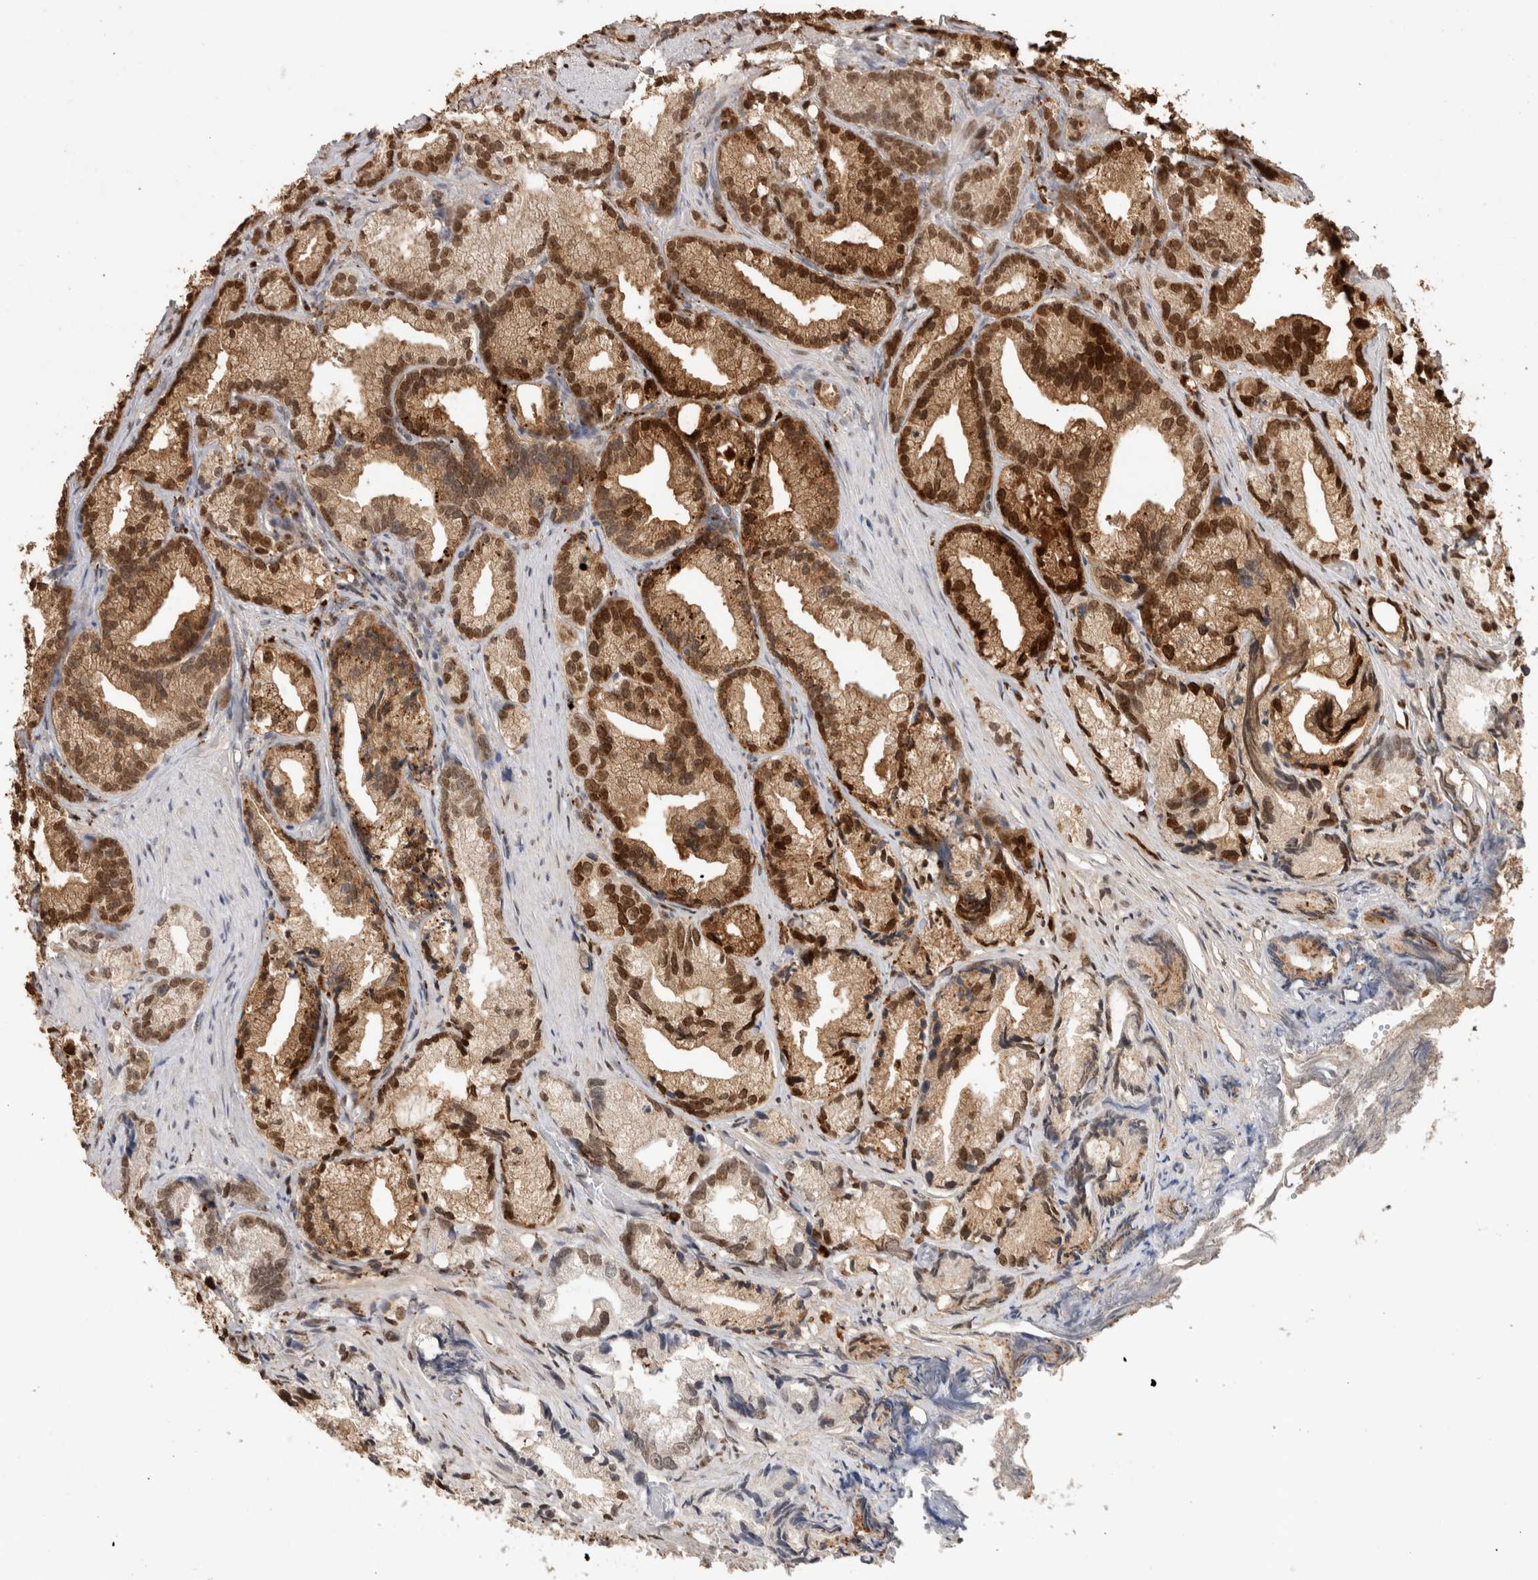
{"staining": {"intensity": "strong", "quantity": ">75%", "location": "cytoplasmic/membranous,nuclear"}, "tissue": "prostate cancer", "cell_type": "Tumor cells", "image_type": "cancer", "snomed": [{"axis": "morphology", "description": "Adenocarcinoma, Low grade"}, {"axis": "topography", "description": "Prostate"}], "caption": "Immunohistochemistry (IHC) photomicrograph of neoplastic tissue: adenocarcinoma (low-grade) (prostate) stained using IHC displays high levels of strong protein expression localized specifically in the cytoplasmic/membranous and nuclear of tumor cells, appearing as a cytoplasmic/membranous and nuclear brown color.", "gene": "ARSA", "patient": {"sex": "male", "age": 89}}